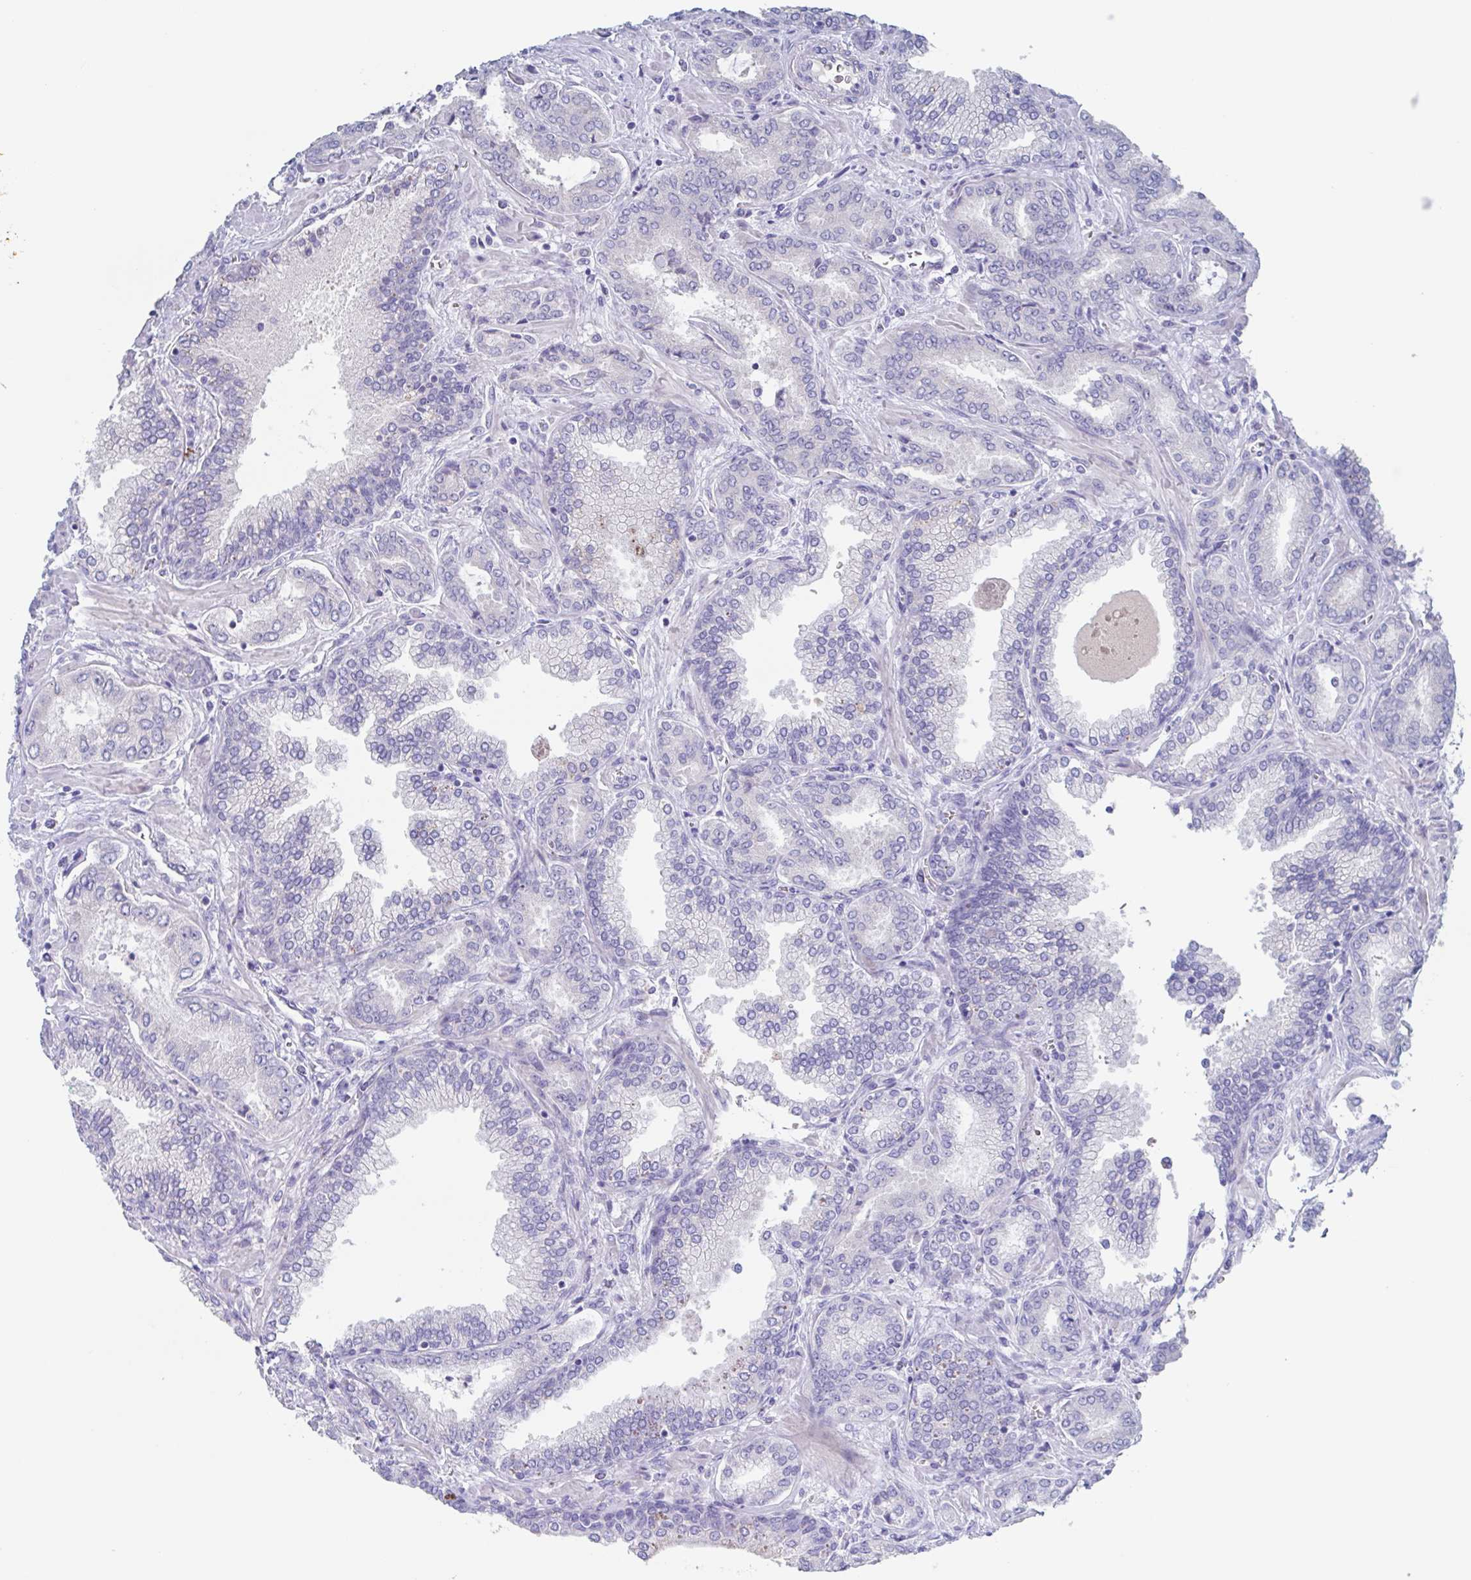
{"staining": {"intensity": "negative", "quantity": "none", "location": "none"}, "tissue": "prostate cancer", "cell_type": "Tumor cells", "image_type": "cancer", "snomed": [{"axis": "morphology", "description": "Adenocarcinoma, High grade"}, {"axis": "topography", "description": "Prostate"}], "caption": "An immunohistochemistry (IHC) micrograph of adenocarcinoma (high-grade) (prostate) is shown. There is no staining in tumor cells of adenocarcinoma (high-grade) (prostate). (DAB immunohistochemistry with hematoxylin counter stain).", "gene": "NOXRED1", "patient": {"sex": "male", "age": 72}}